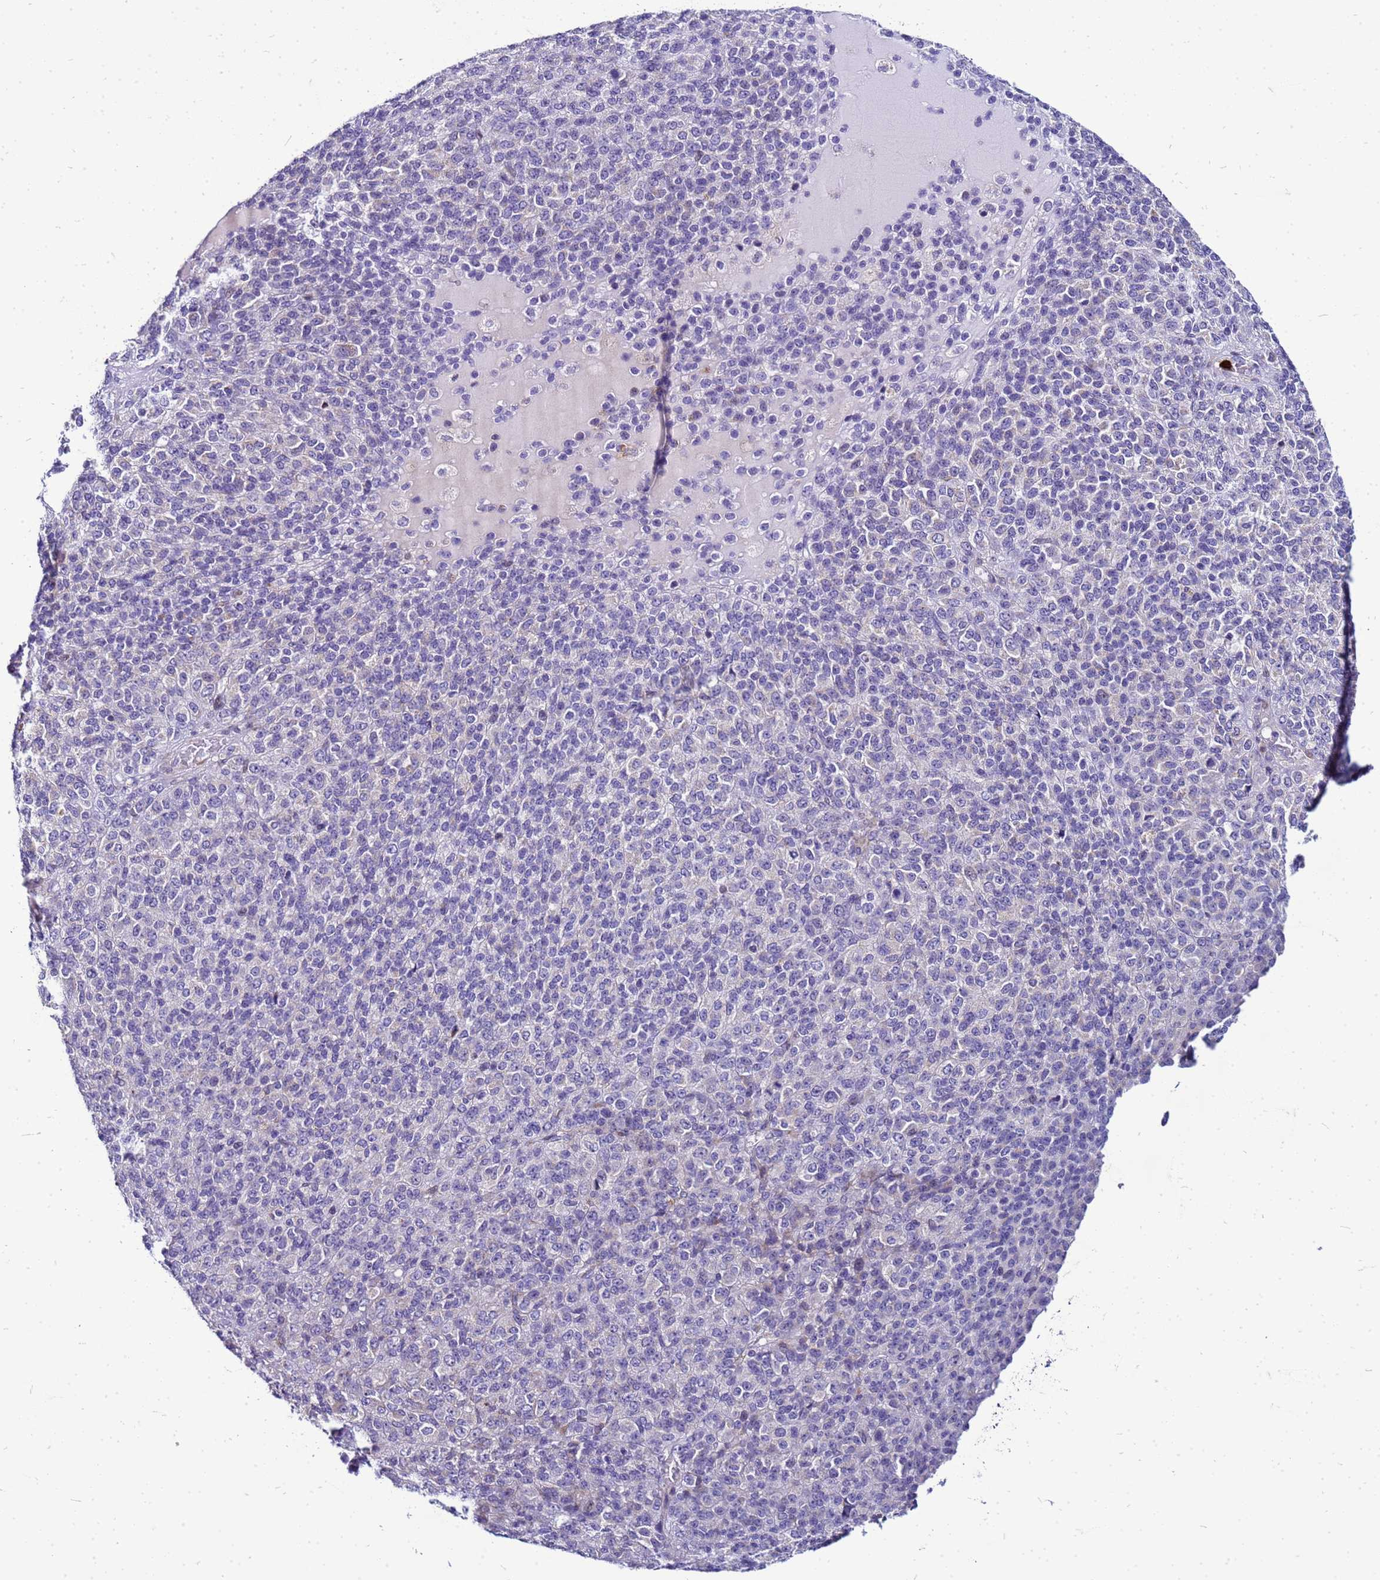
{"staining": {"intensity": "moderate", "quantity": "<25%", "location": "nuclear"}, "tissue": "melanoma", "cell_type": "Tumor cells", "image_type": "cancer", "snomed": [{"axis": "morphology", "description": "Malignant melanoma, Metastatic site"}, {"axis": "topography", "description": "Brain"}], "caption": "Immunohistochemical staining of malignant melanoma (metastatic site) reveals low levels of moderate nuclear expression in approximately <25% of tumor cells.", "gene": "VPS4B", "patient": {"sex": "female", "age": 56}}